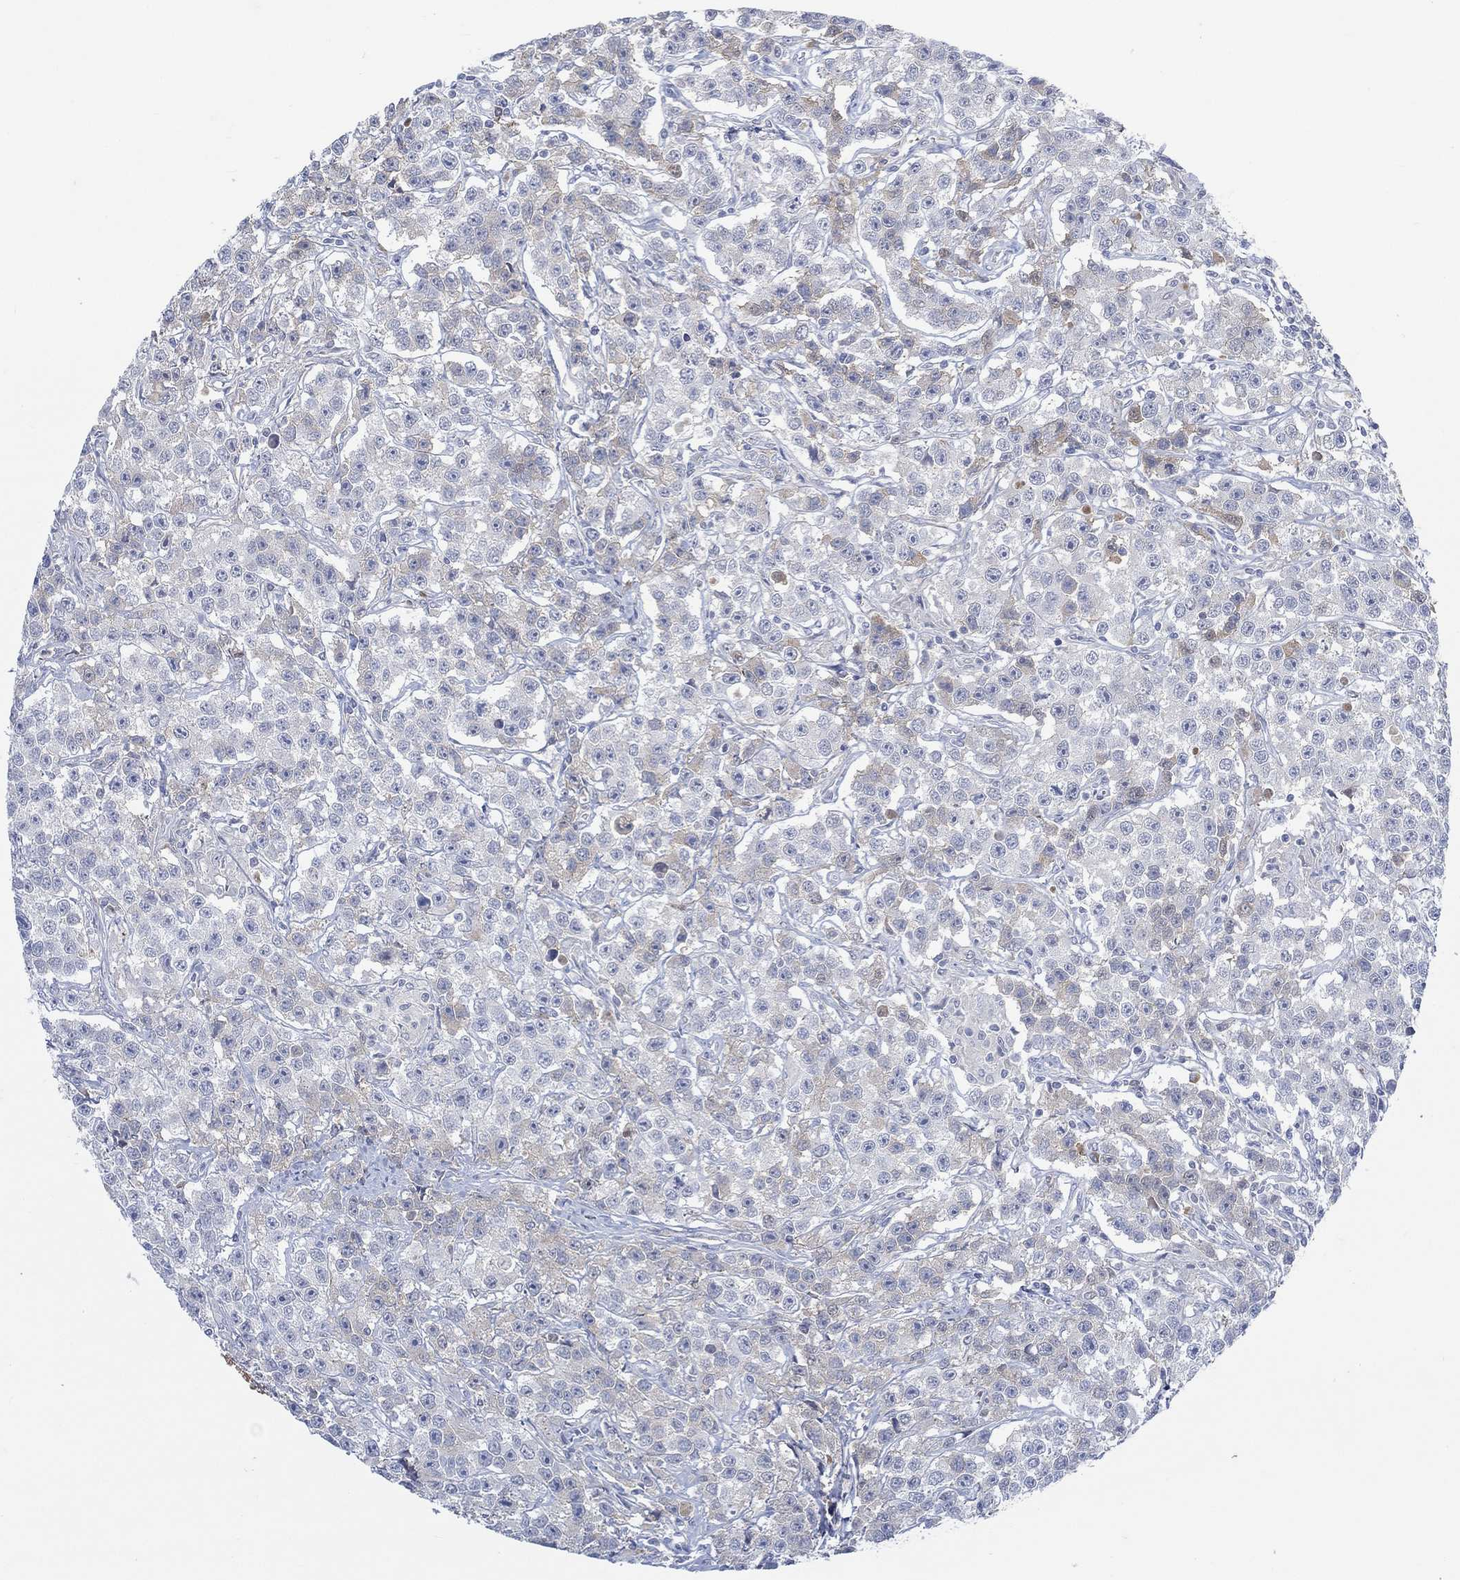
{"staining": {"intensity": "weak", "quantity": "<25%", "location": "cytoplasmic/membranous"}, "tissue": "testis cancer", "cell_type": "Tumor cells", "image_type": "cancer", "snomed": [{"axis": "morphology", "description": "Seminoma, NOS"}, {"axis": "topography", "description": "Testis"}], "caption": "Immunohistochemical staining of seminoma (testis) demonstrates no significant positivity in tumor cells.", "gene": "MSTN", "patient": {"sex": "male", "age": 59}}